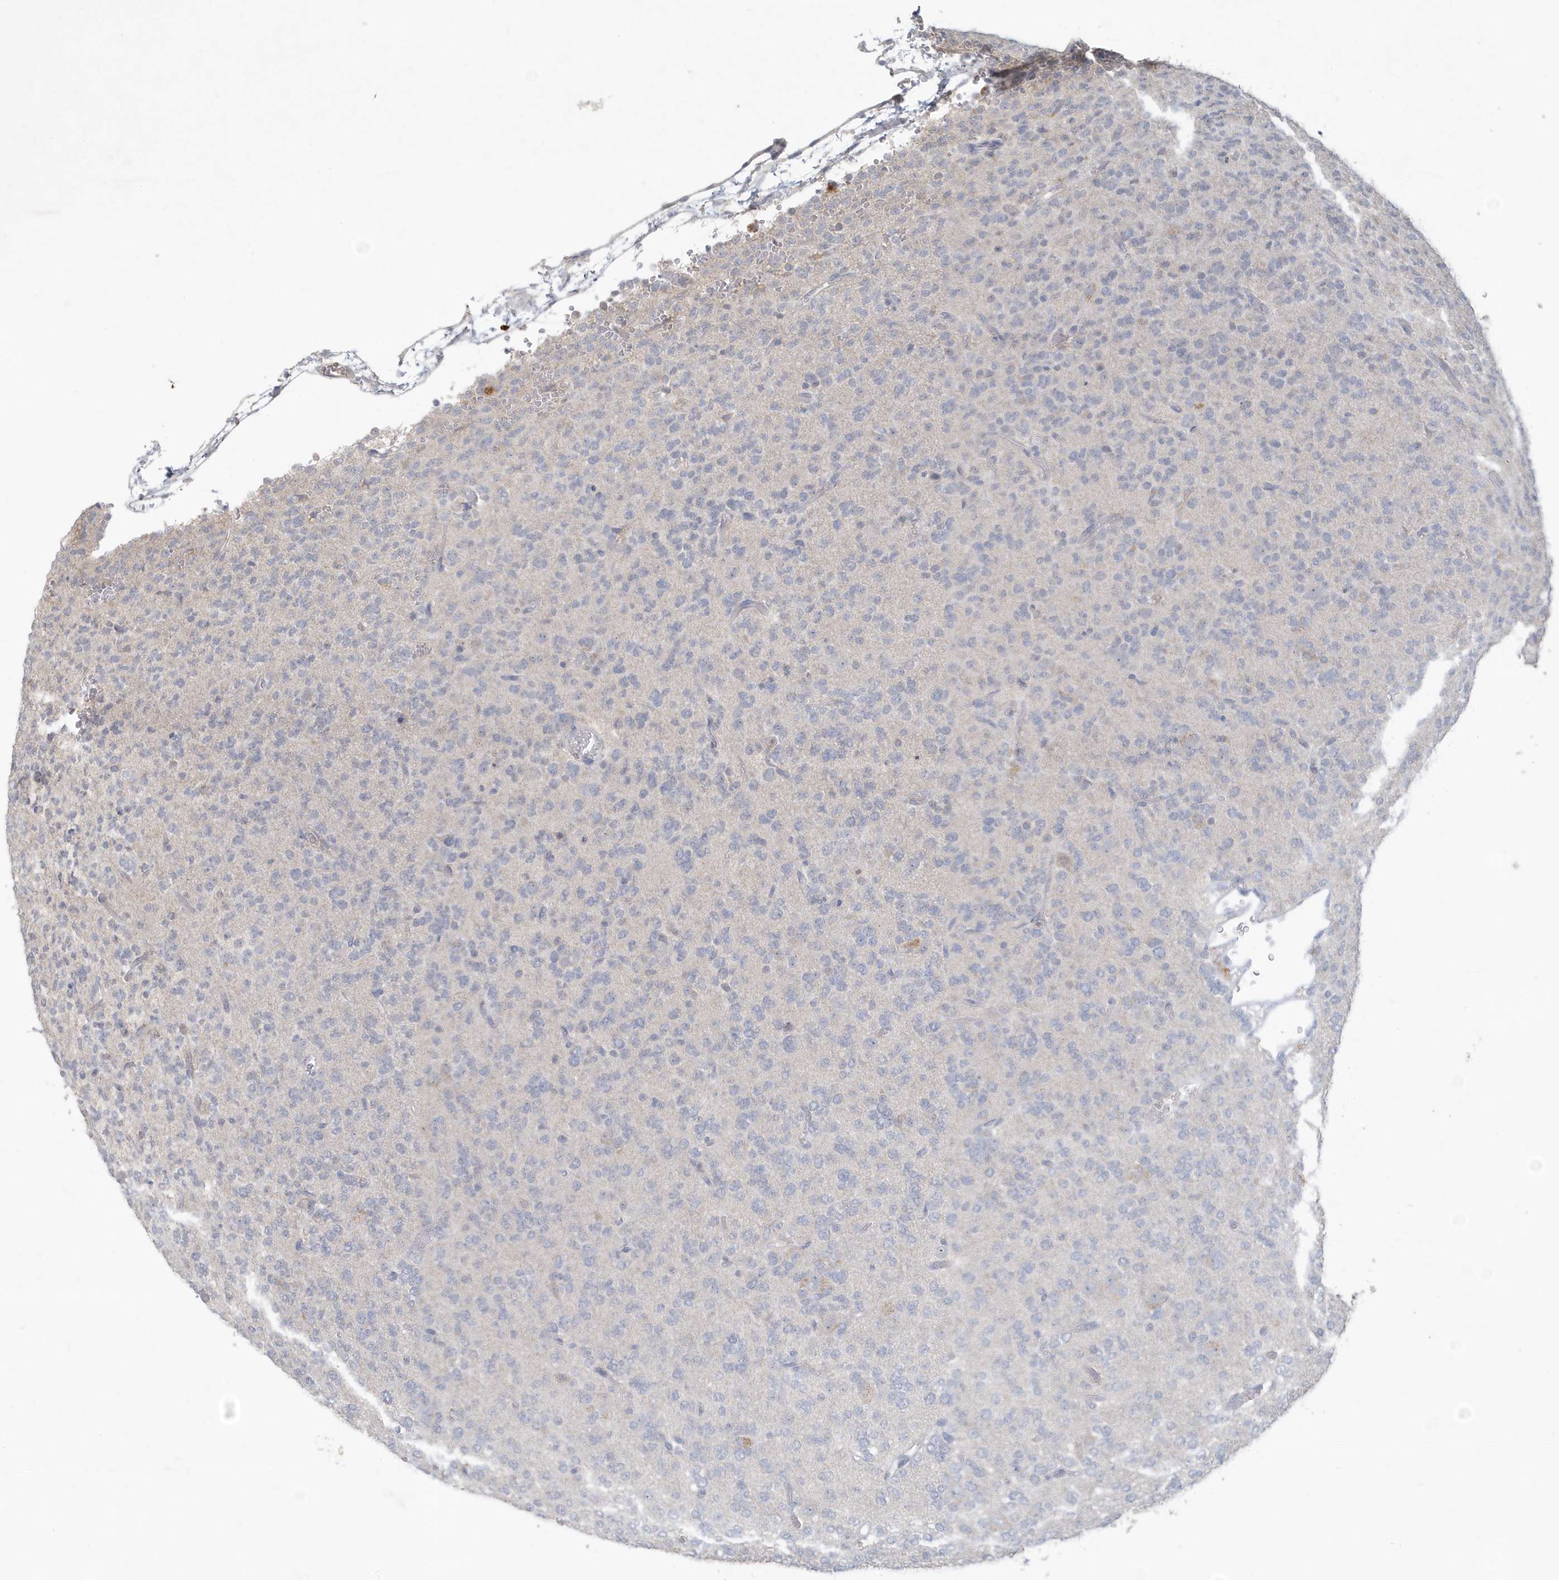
{"staining": {"intensity": "negative", "quantity": "none", "location": "none"}, "tissue": "glioma", "cell_type": "Tumor cells", "image_type": "cancer", "snomed": [{"axis": "morphology", "description": "Glioma, malignant, Low grade"}, {"axis": "topography", "description": "Brain"}], "caption": "A histopathology image of human glioma is negative for staining in tumor cells.", "gene": "C1RL", "patient": {"sex": "male", "age": 38}}